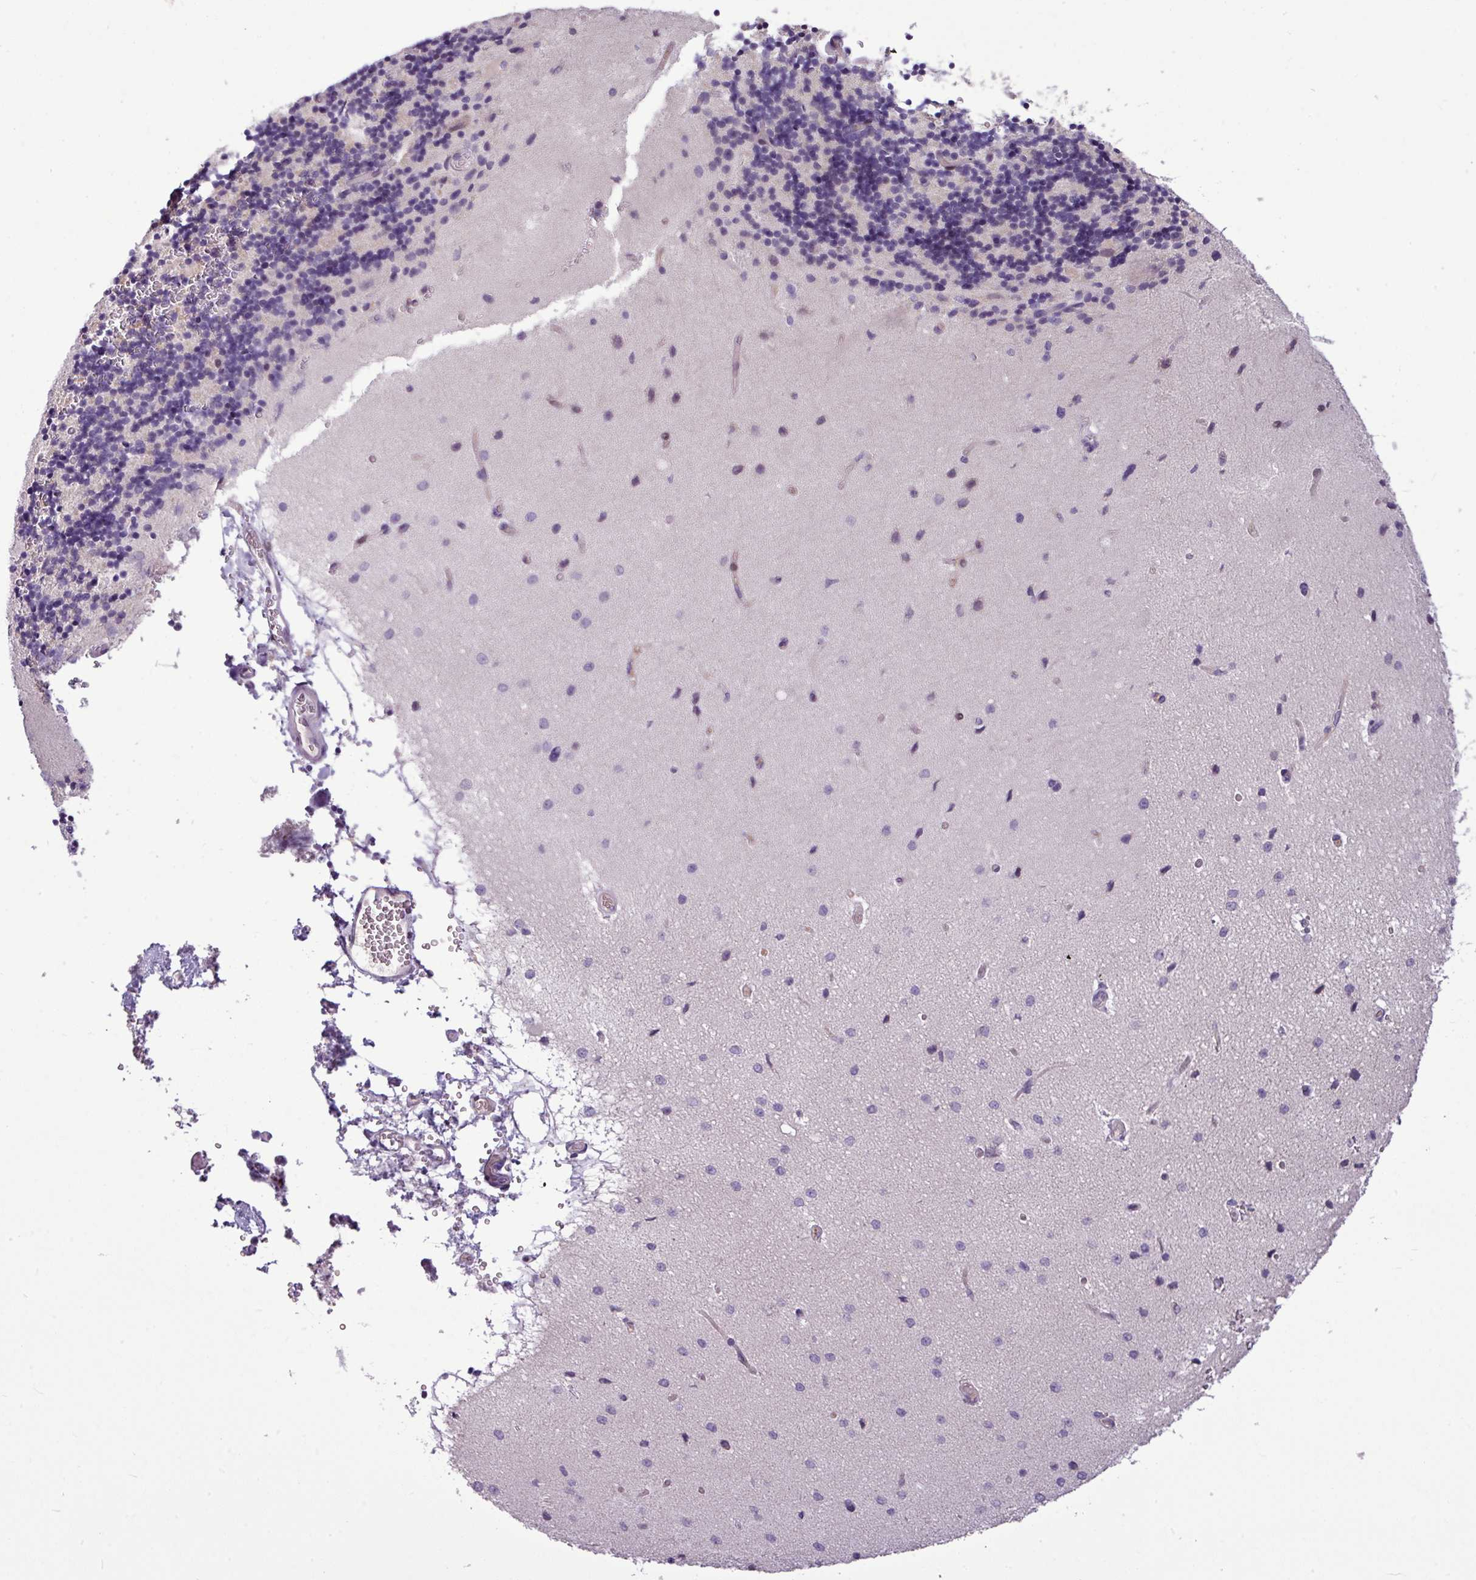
{"staining": {"intensity": "negative", "quantity": "none", "location": "none"}, "tissue": "cerebellum", "cell_type": "Cells in granular layer", "image_type": "normal", "snomed": [{"axis": "morphology", "description": "Normal tissue, NOS"}, {"axis": "topography", "description": "Cerebellum"}], "caption": "DAB immunohistochemical staining of unremarkable human cerebellum reveals no significant staining in cells in granular layer. The staining is performed using DAB (3,3'-diaminobenzidine) brown chromogen with nuclei counter-stained in using hematoxylin.", "gene": "IL17A", "patient": {"sex": "female", "age": 29}}